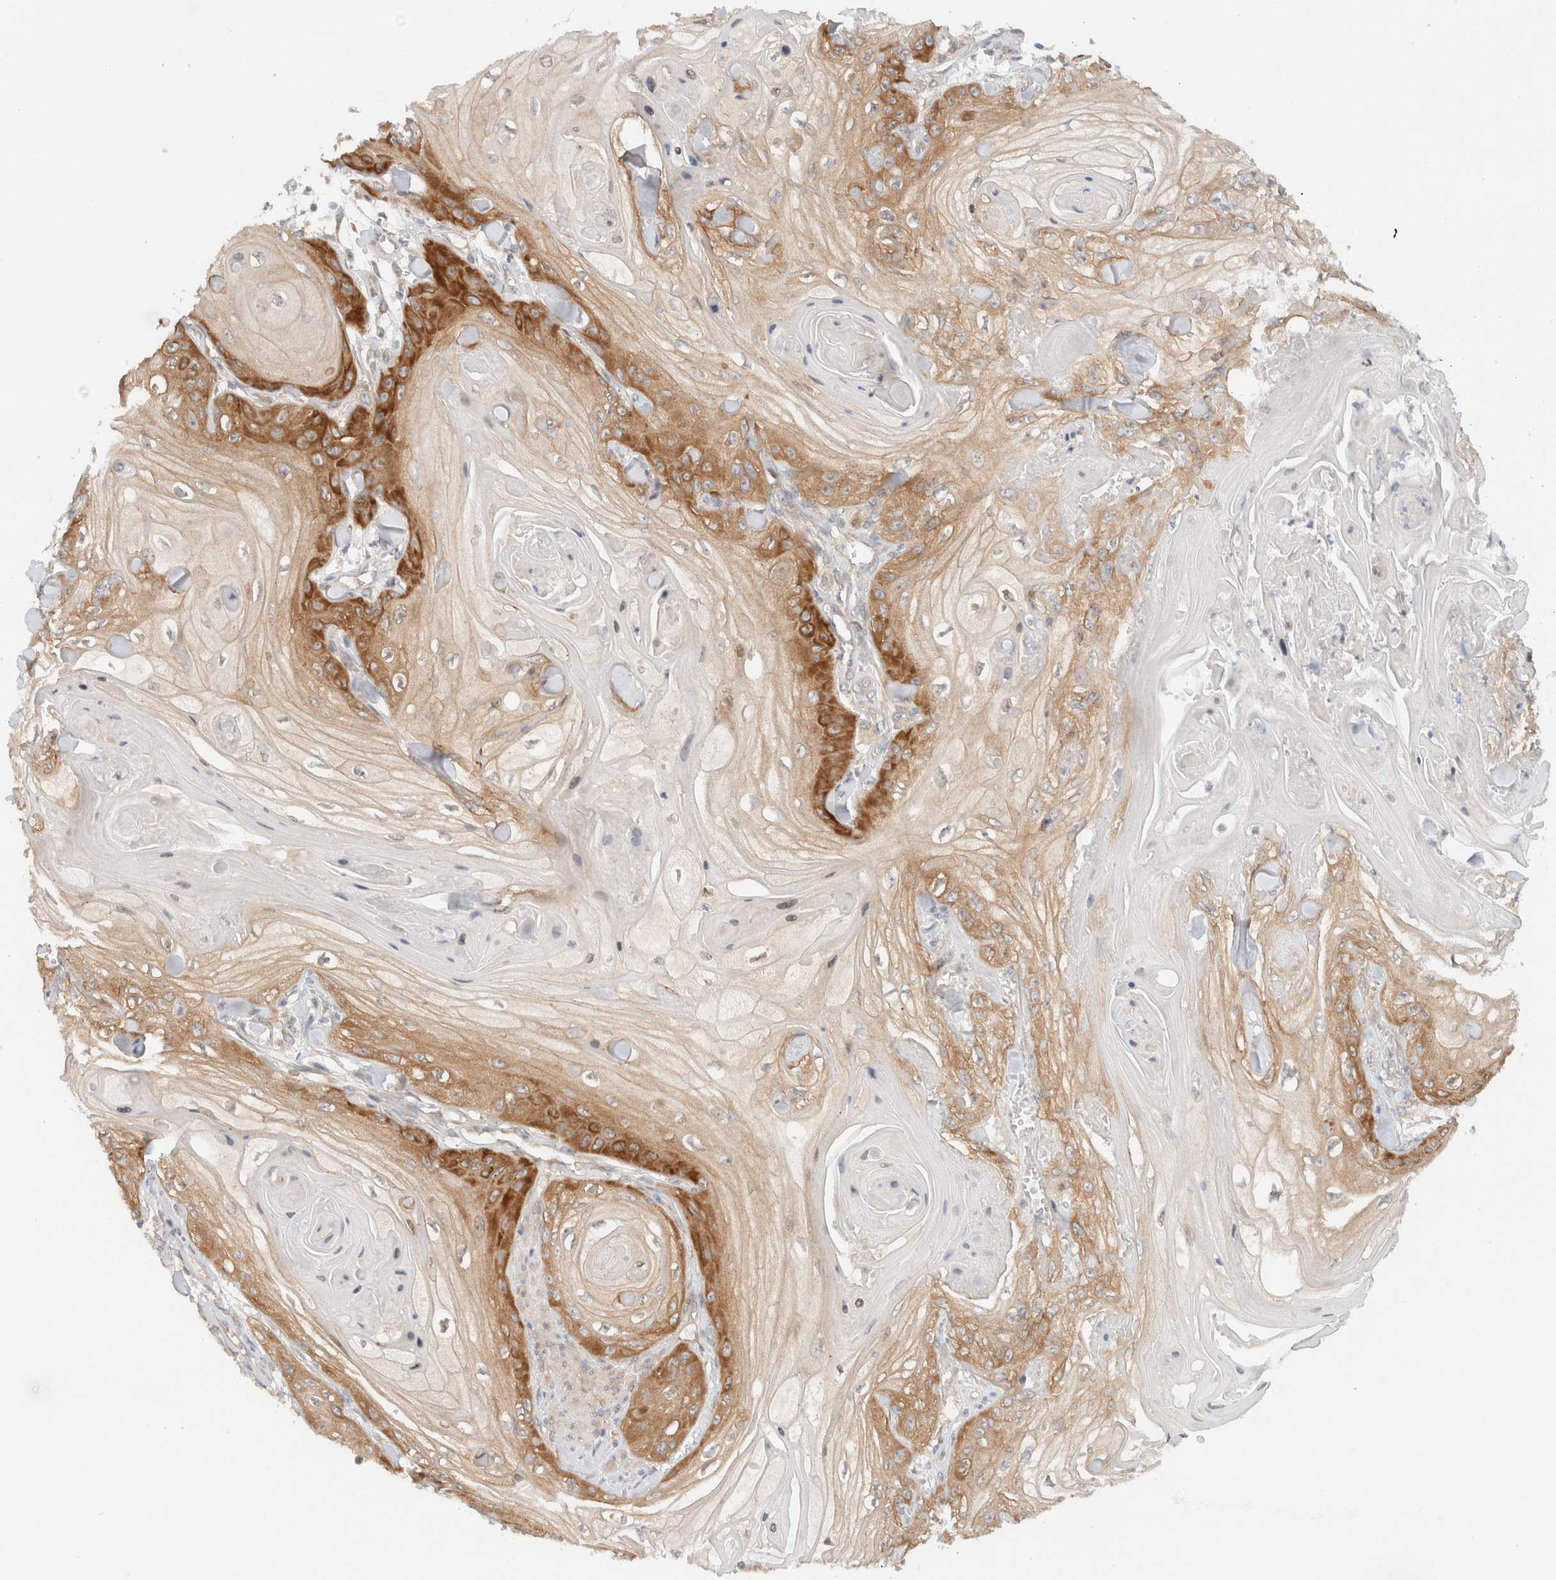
{"staining": {"intensity": "strong", "quantity": "25%-75%", "location": "cytoplasmic/membranous"}, "tissue": "skin cancer", "cell_type": "Tumor cells", "image_type": "cancer", "snomed": [{"axis": "morphology", "description": "Squamous cell carcinoma, NOS"}, {"axis": "topography", "description": "Skin"}], "caption": "DAB immunohistochemical staining of human squamous cell carcinoma (skin) reveals strong cytoplasmic/membranous protein expression in approximately 25%-75% of tumor cells.", "gene": "MARK3", "patient": {"sex": "male", "age": 74}}